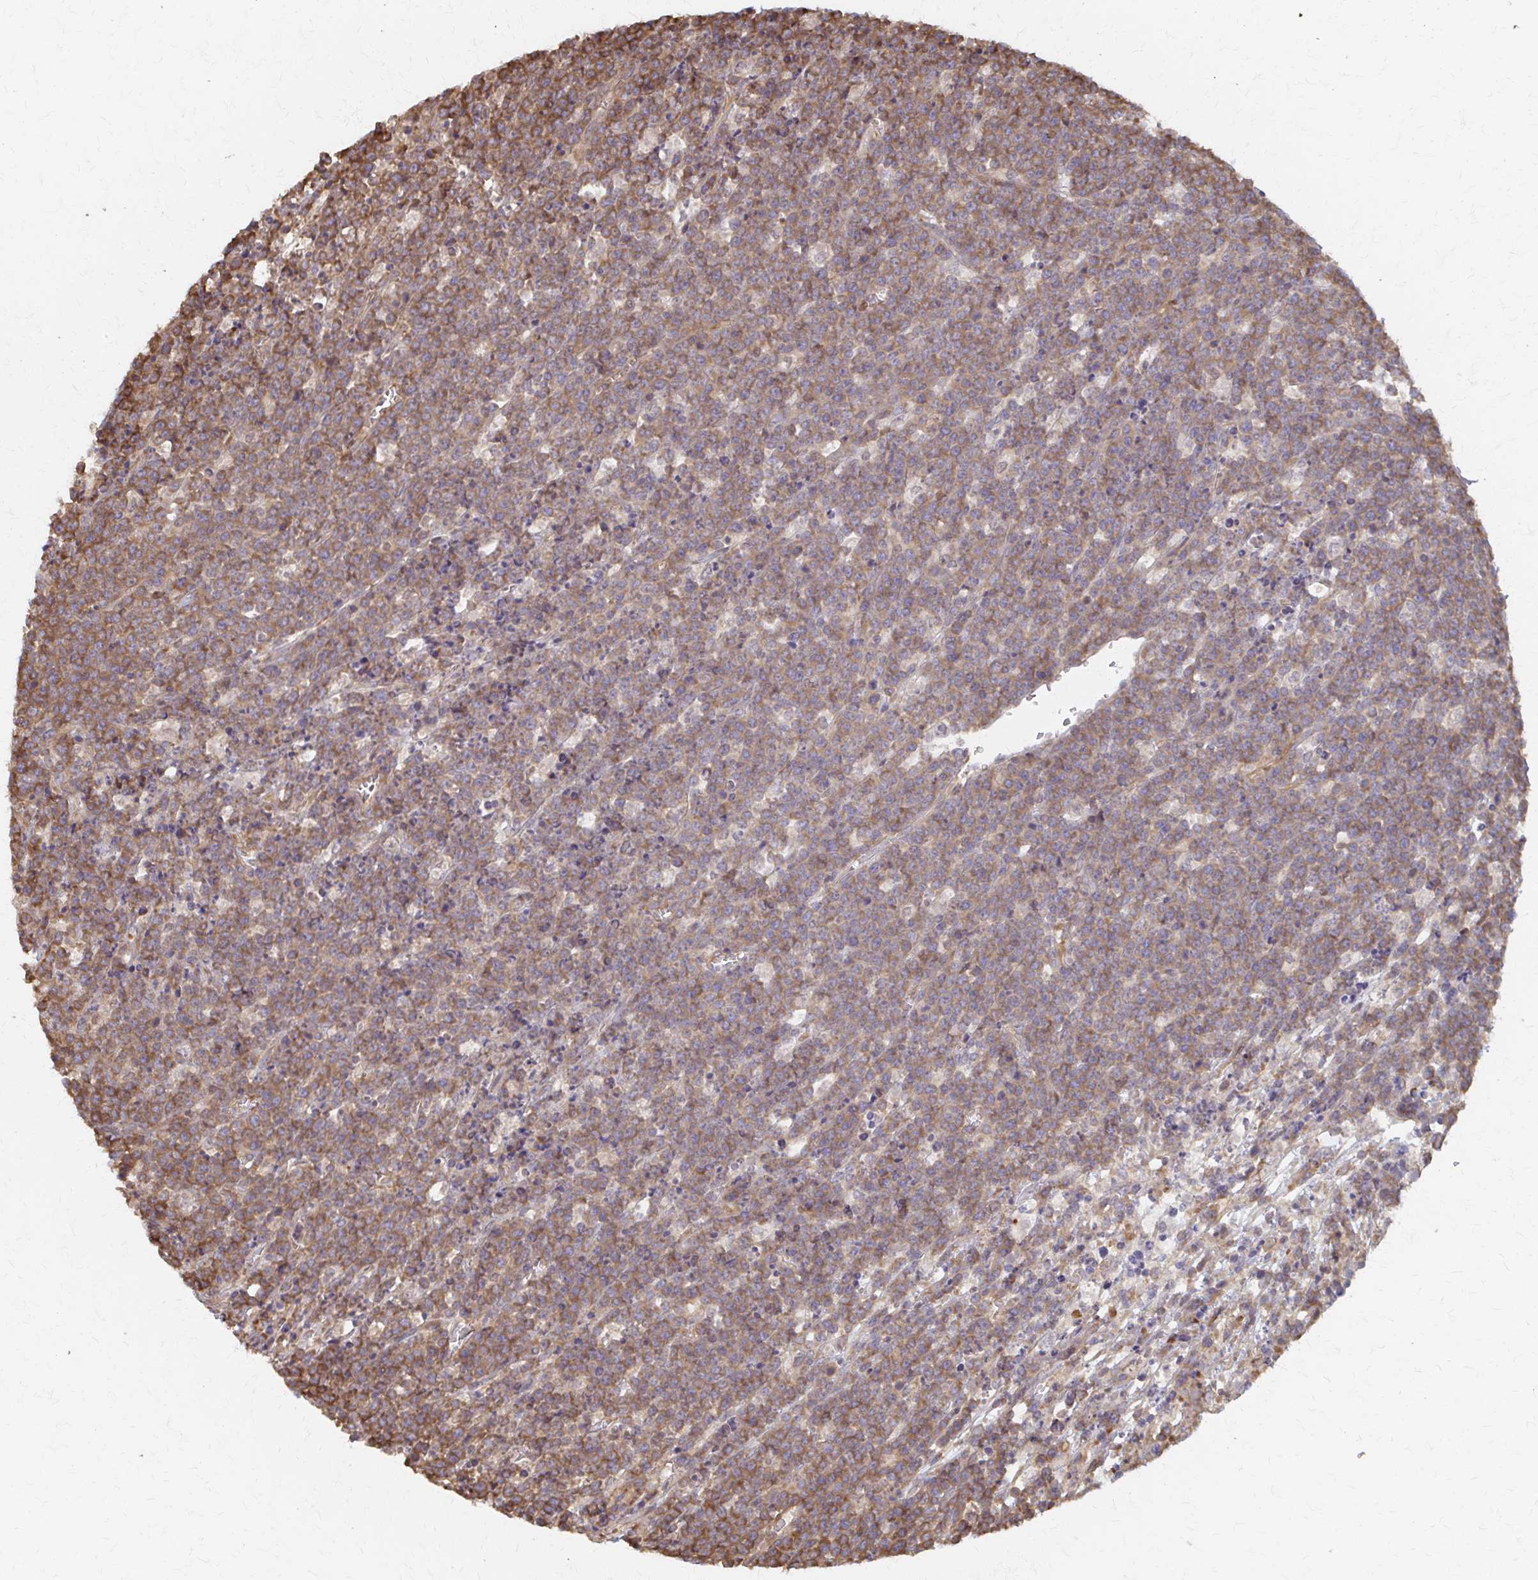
{"staining": {"intensity": "moderate", "quantity": ">75%", "location": "cytoplasmic/membranous"}, "tissue": "lymphoma", "cell_type": "Tumor cells", "image_type": "cancer", "snomed": [{"axis": "morphology", "description": "Malignant lymphoma, non-Hodgkin's type, High grade"}, {"axis": "topography", "description": "Ovary"}], "caption": "DAB (3,3'-diaminobenzidine) immunohistochemical staining of high-grade malignant lymphoma, non-Hodgkin's type shows moderate cytoplasmic/membranous protein expression in about >75% of tumor cells.", "gene": "ARHGAP35", "patient": {"sex": "female", "age": 56}}